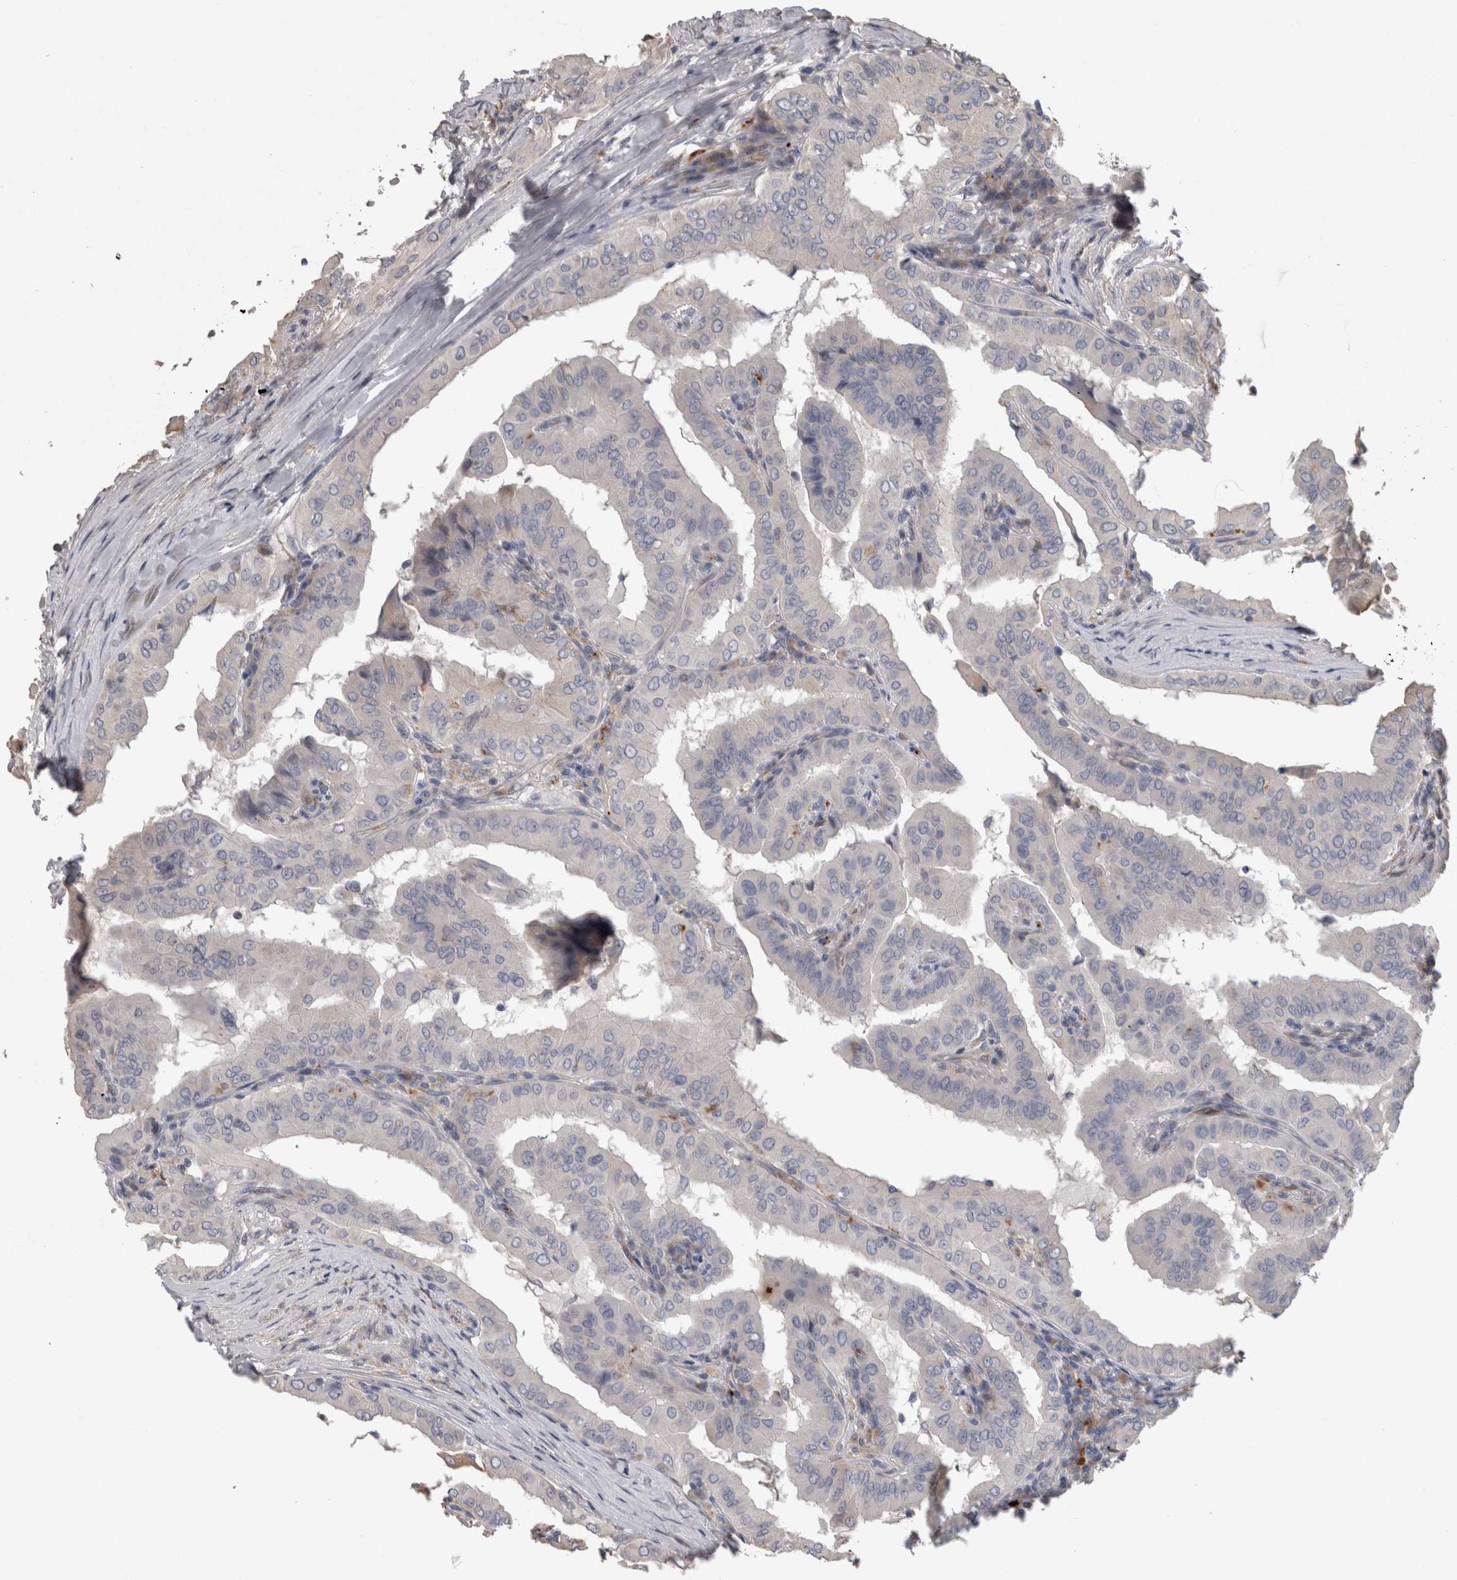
{"staining": {"intensity": "negative", "quantity": "none", "location": "none"}, "tissue": "thyroid cancer", "cell_type": "Tumor cells", "image_type": "cancer", "snomed": [{"axis": "morphology", "description": "Papillary adenocarcinoma, NOS"}, {"axis": "topography", "description": "Thyroid gland"}], "caption": "Immunohistochemical staining of human thyroid cancer demonstrates no significant expression in tumor cells.", "gene": "STC1", "patient": {"sex": "male", "age": 33}}